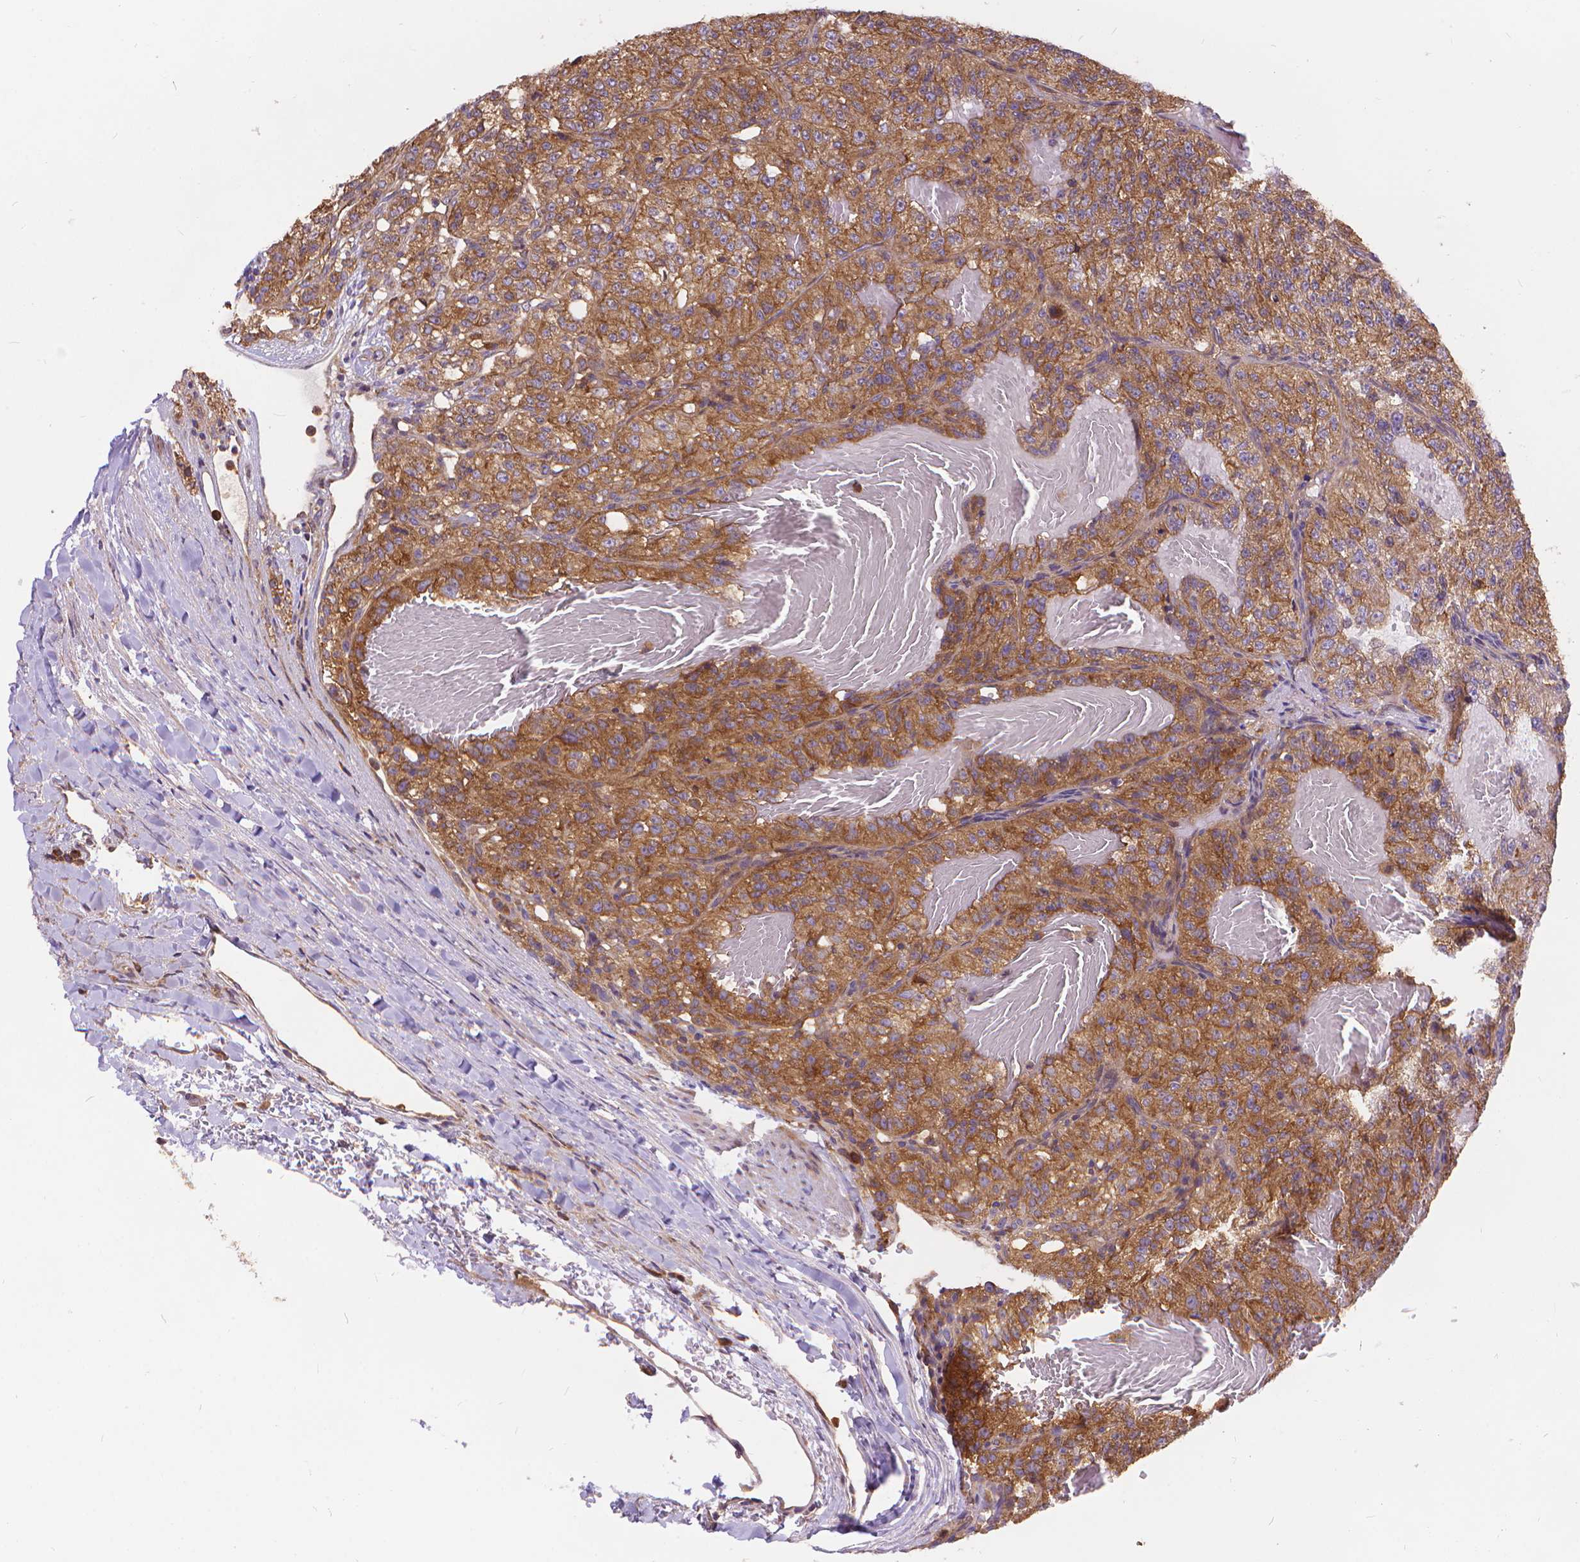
{"staining": {"intensity": "moderate", "quantity": ">75%", "location": "cytoplasmic/membranous"}, "tissue": "renal cancer", "cell_type": "Tumor cells", "image_type": "cancer", "snomed": [{"axis": "morphology", "description": "Adenocarcinoma, NOS"}, {"axis": "topography", "description": "Kidney"}], "caption": "A brown stain labels moderate cytoplasmic/membranous expression of a protein in human renal cancer tumor cells.", "gene": "ARAP1", "patient": {"sex": "female", "age": 63}}